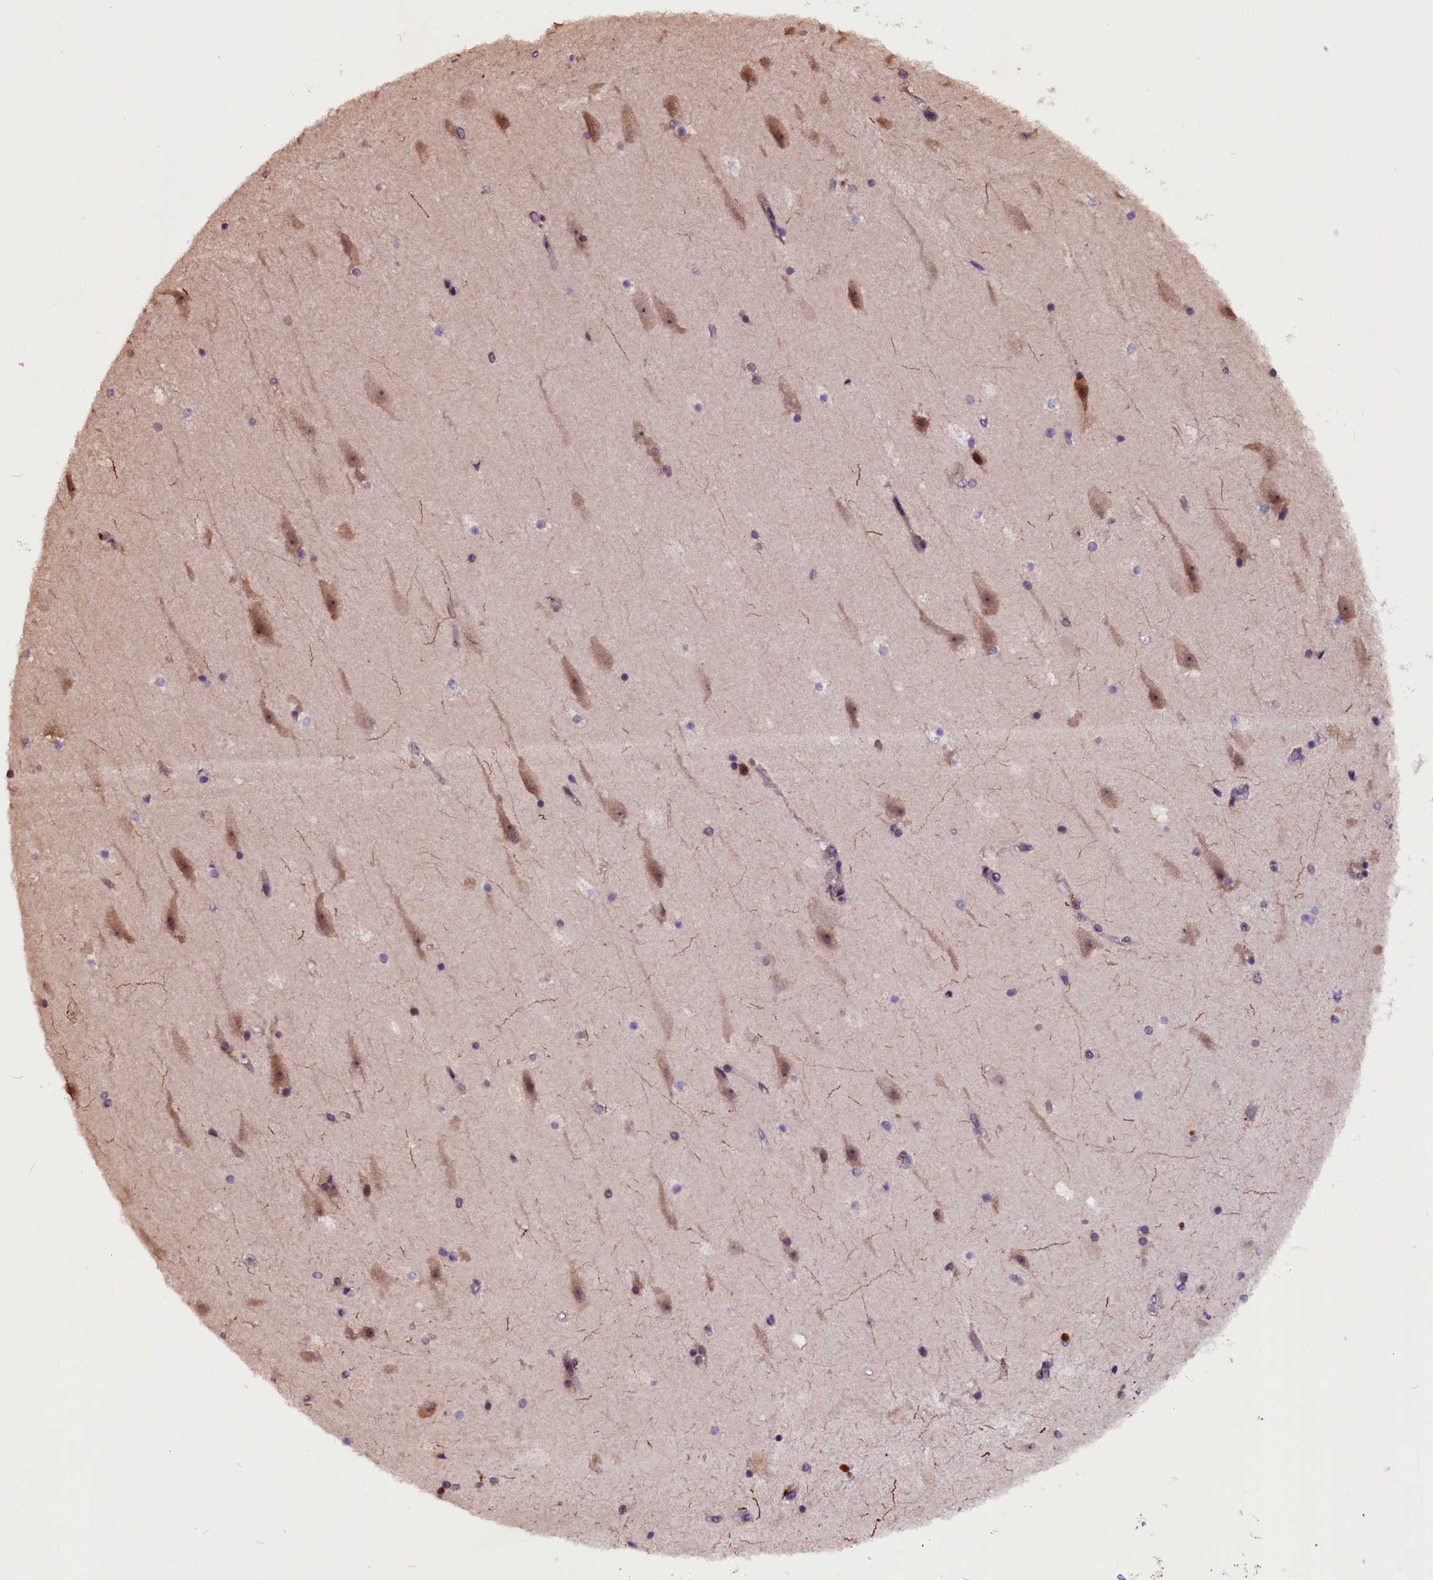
{"staining": {"intensity": "weak", "quantity": "<25%", "location": "nuclear"}, "tissue": "hippocampus", "cell_type": "Glial cells", "image_type": "normal", "snomed": [{"axis": "morphology", "description": "Normal tissue, NOS"}, {"axis": "topography", "description": "Hippocampus"}], "caption": "Glial cells show no significant protein positivity in benign hippocampus.", "gene": "RNMT", "patient": {"sex": "female", "age": 52}}